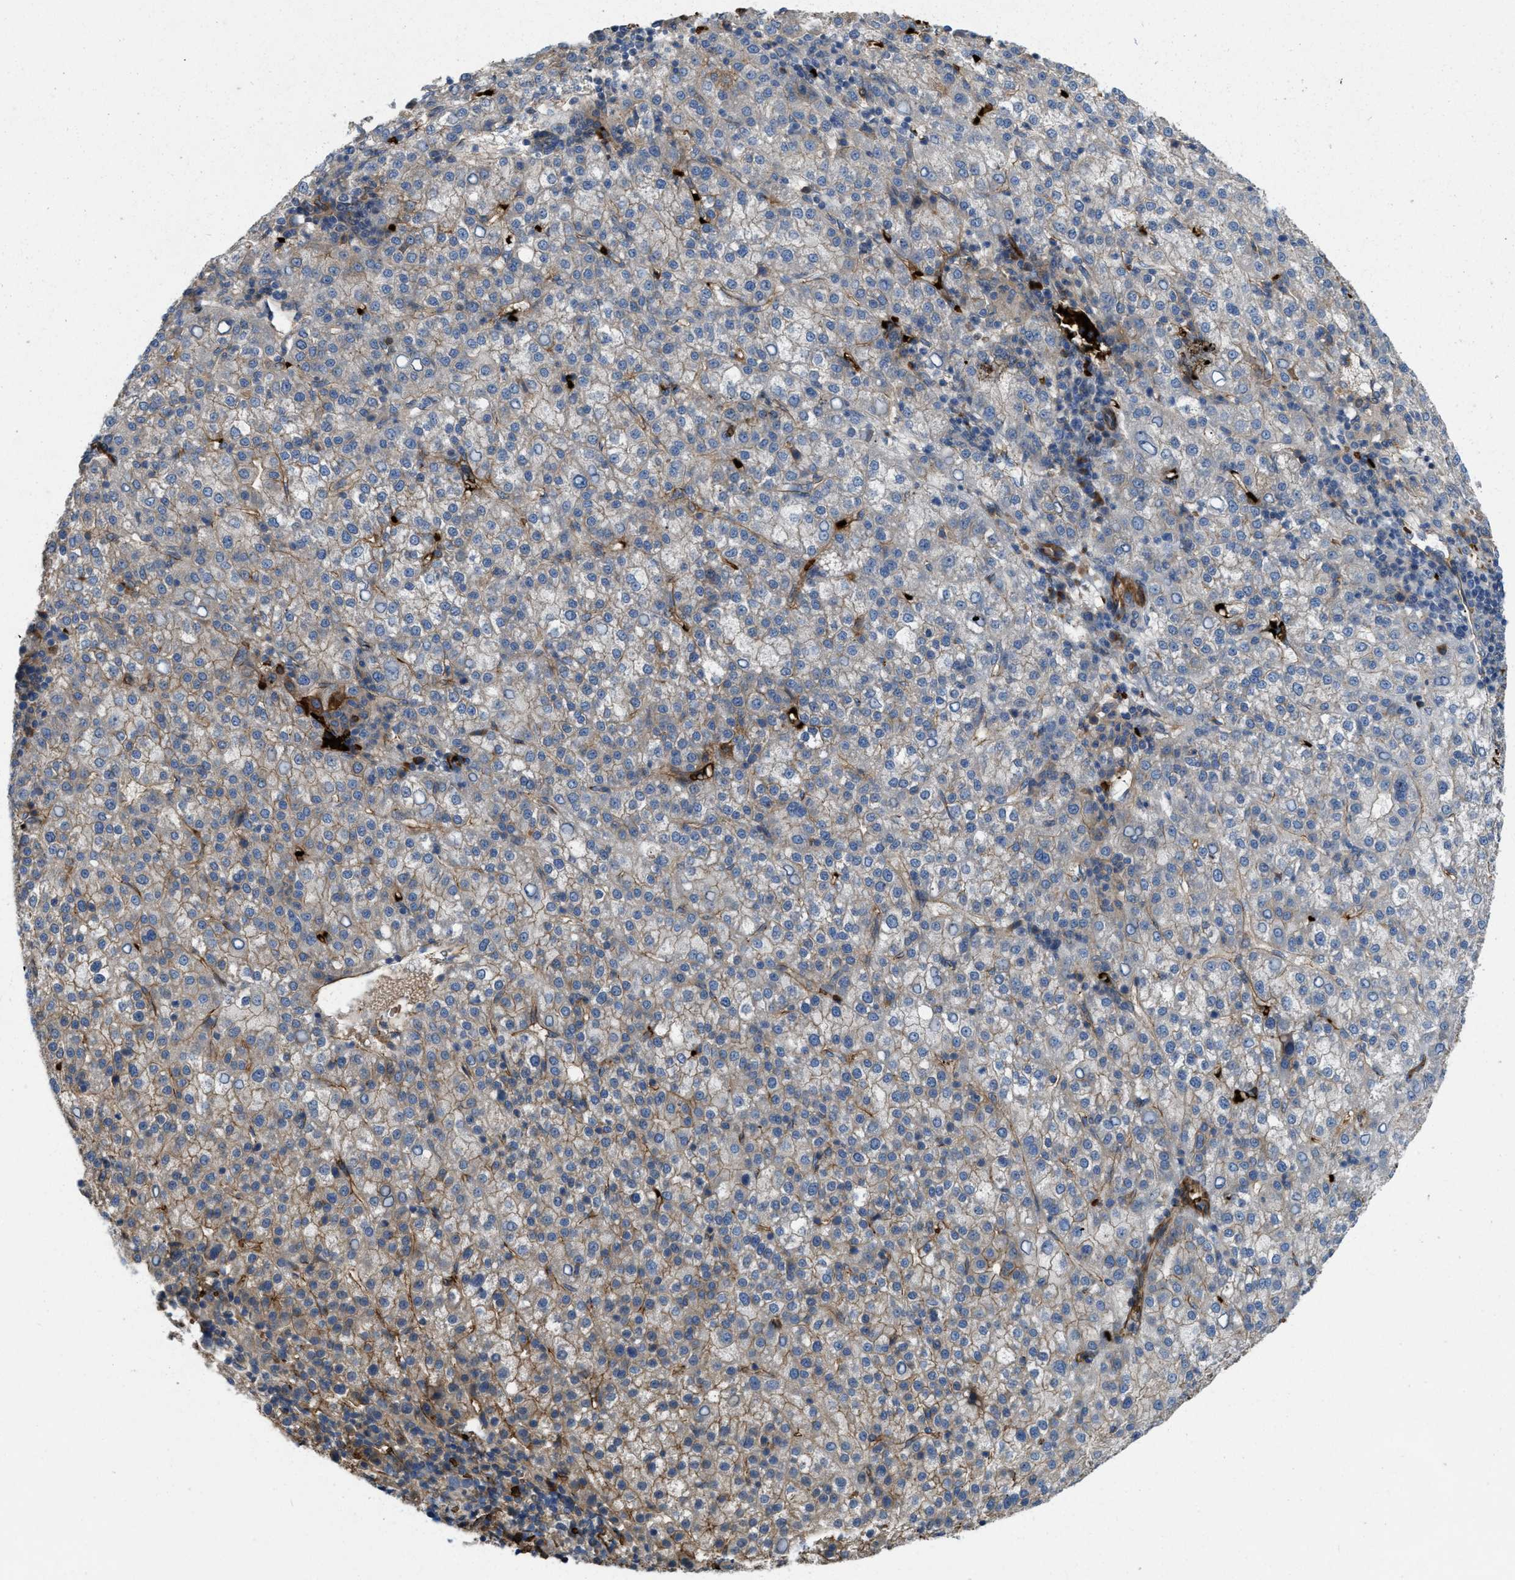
{"staining": {"intensity": "moderate", "quantity": "25%-75%", "location": "cytoplasmic/membranous"}, "tissue": "liver cancer", "cell_type": "Tumor cells", "image_type": "cancer", "snomed": [{"axis": "morphology", "description": "Carcinoma, Hepatocellular, NOS"}, {"axis": "topography", "description": "Liver"}], "caption": "Immunohistochemical staining of human hepatocellular carcinoma (liver) displays medium levels of moderate cytoplasmic/membranous expression in approximately 25%-75% of tumor cells. Using DAB (brown) and hematoxylin (blue) stains, captured at high magnification using brightfield microscopy.", "gene": "ERC1", "patient": {"sex": "female", "age": 58}}